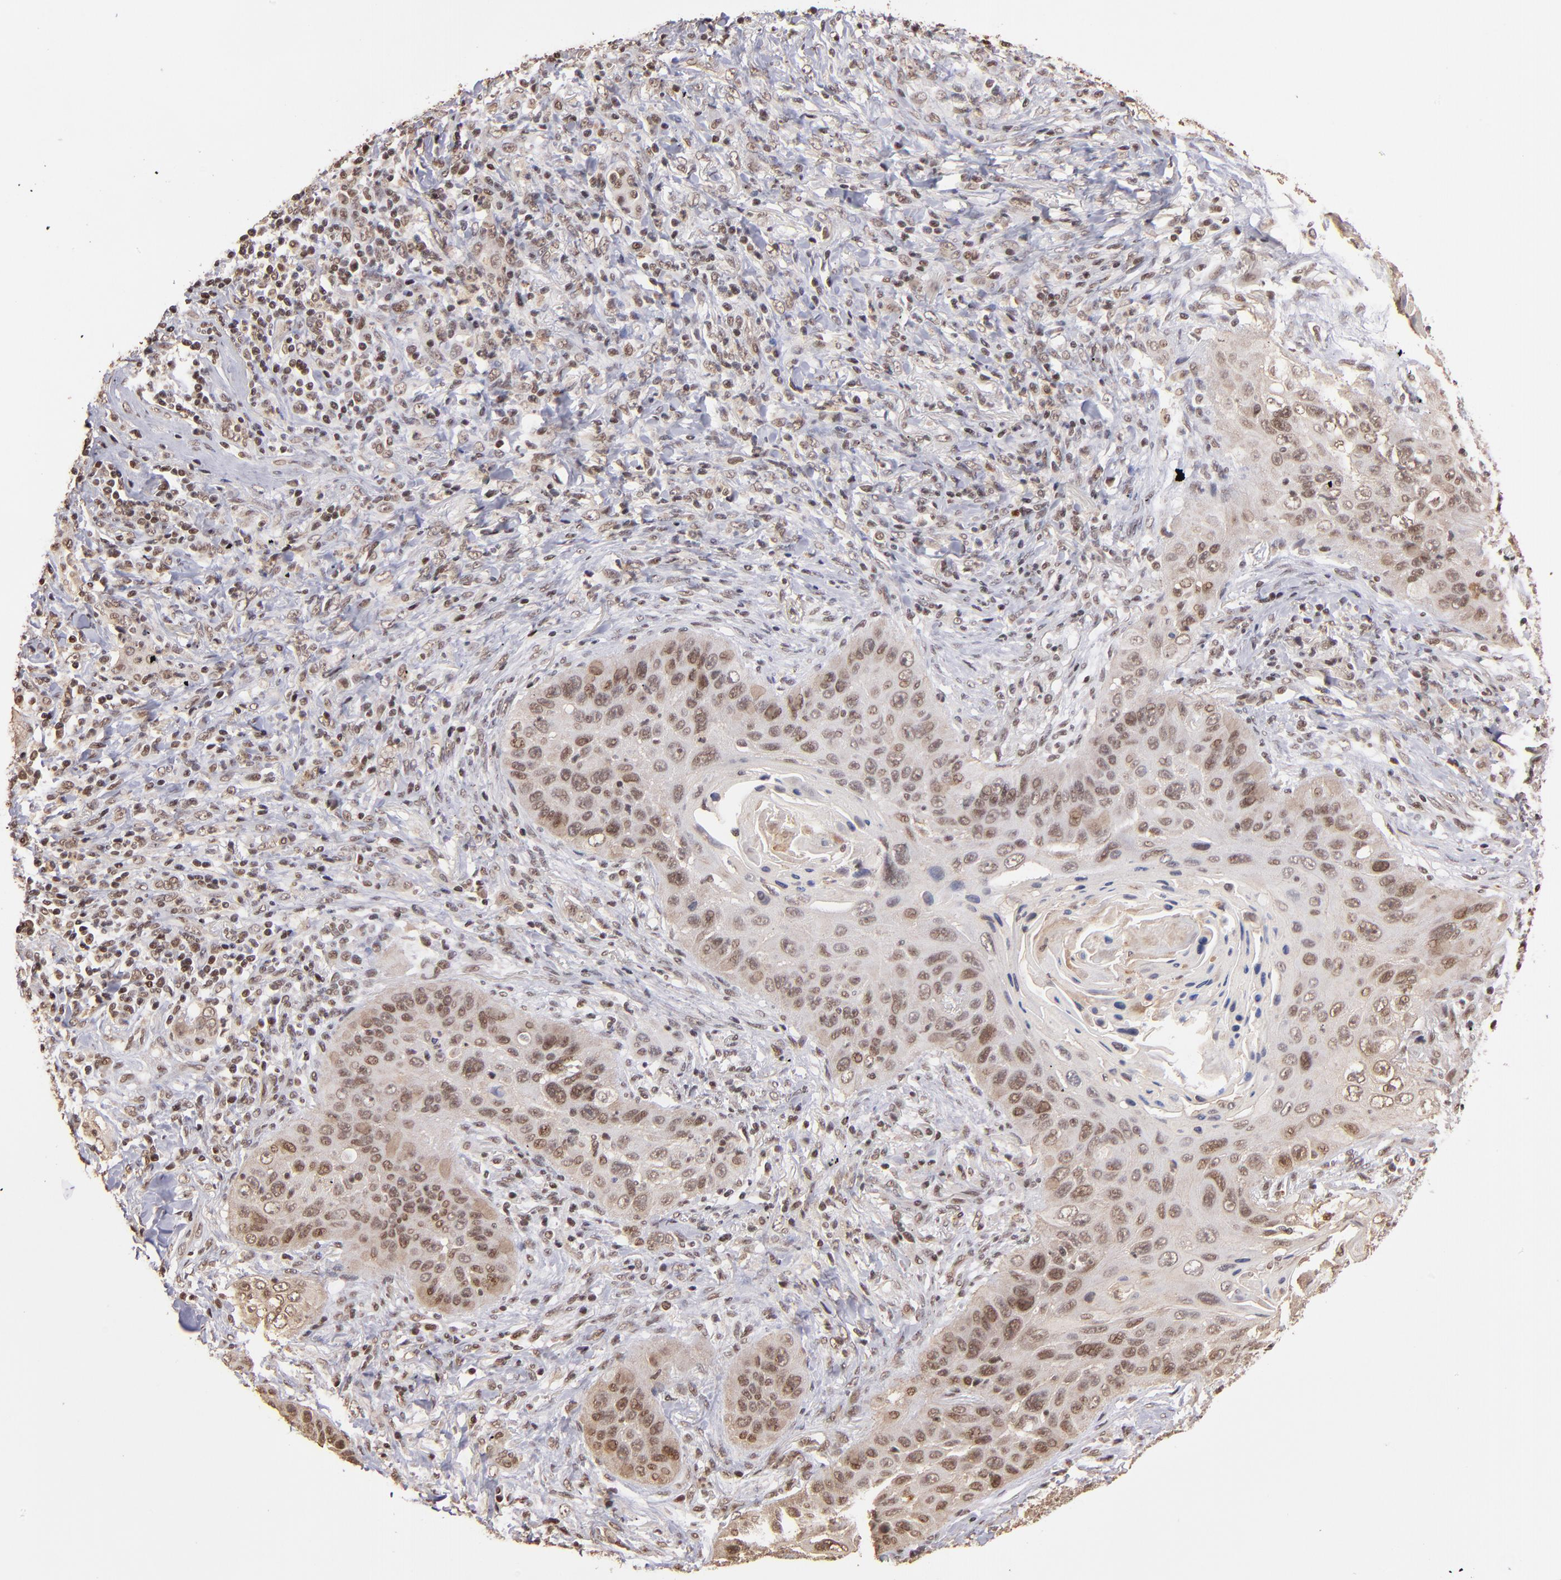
{"staining": {"intensity": "weak", "quantity": "<25%", "location": "nuclear"}, "tissue": "lung cancer", "cell_type": "Tumor cells", "image_type": "cancer", "snomed": [{"axis": "morphology", "description": "Squamous cell carcinoma, NOS"}, {"axis": "topography", "description": "Lung"}], "caption": "Immunohistochemistry (IHC) of human squamous cell carcinoma (lung) displays no expression in tumor cells.", "gene": "TERF2", "patient": {"sex": "female", "age": 67}}